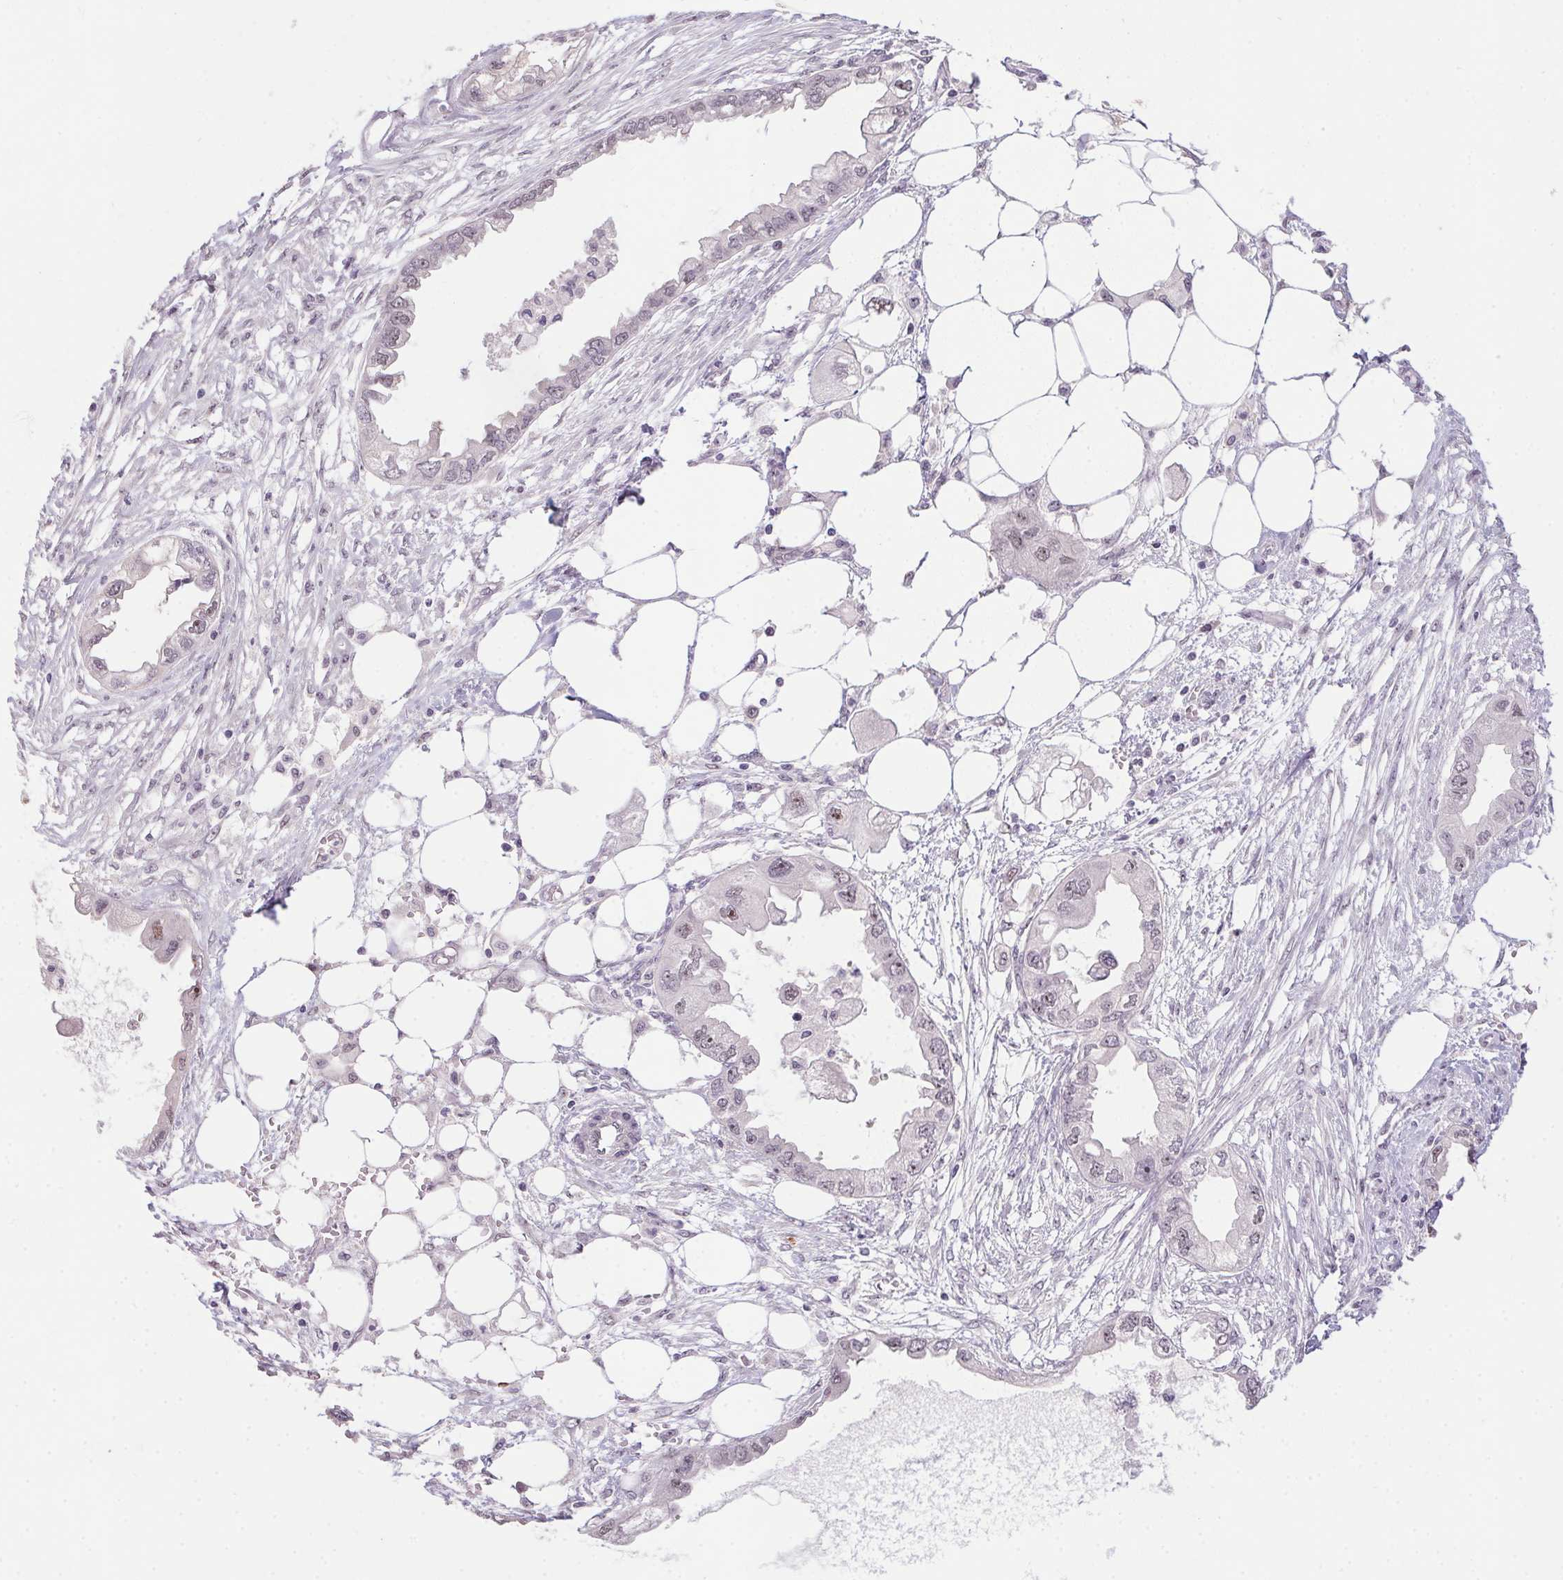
{"staining": {"intensity": "weak", "quantity": "<25%", "location": "nuclear"}, "tissue": "endometrial cancer", "cell_type": "Tumor cells", "image_type": "cancer", "snomed": [{"axis": "morphology", "description": "Adenocarcinoma, NOS"}, {"axis": "morphology", "description": "Adenocarcinoma, metastatic, NOS"}, {"axis": "topography", "description": "Adipose tissue"}, {"axis": "topography", "description": "Endometrium"}], "caption": "A high-resolution image shows immunohistochemistry (IHC) staining of endometrial cancer, which reveals no significant staining in tumor cells. (Brightfield microscopy of DAB (3,3'-diaminobenzidine) immunohistochemistry (IHC) at high magnification).", "gene": "BATF2", "patient": {"sex": "female", "age": 67}}